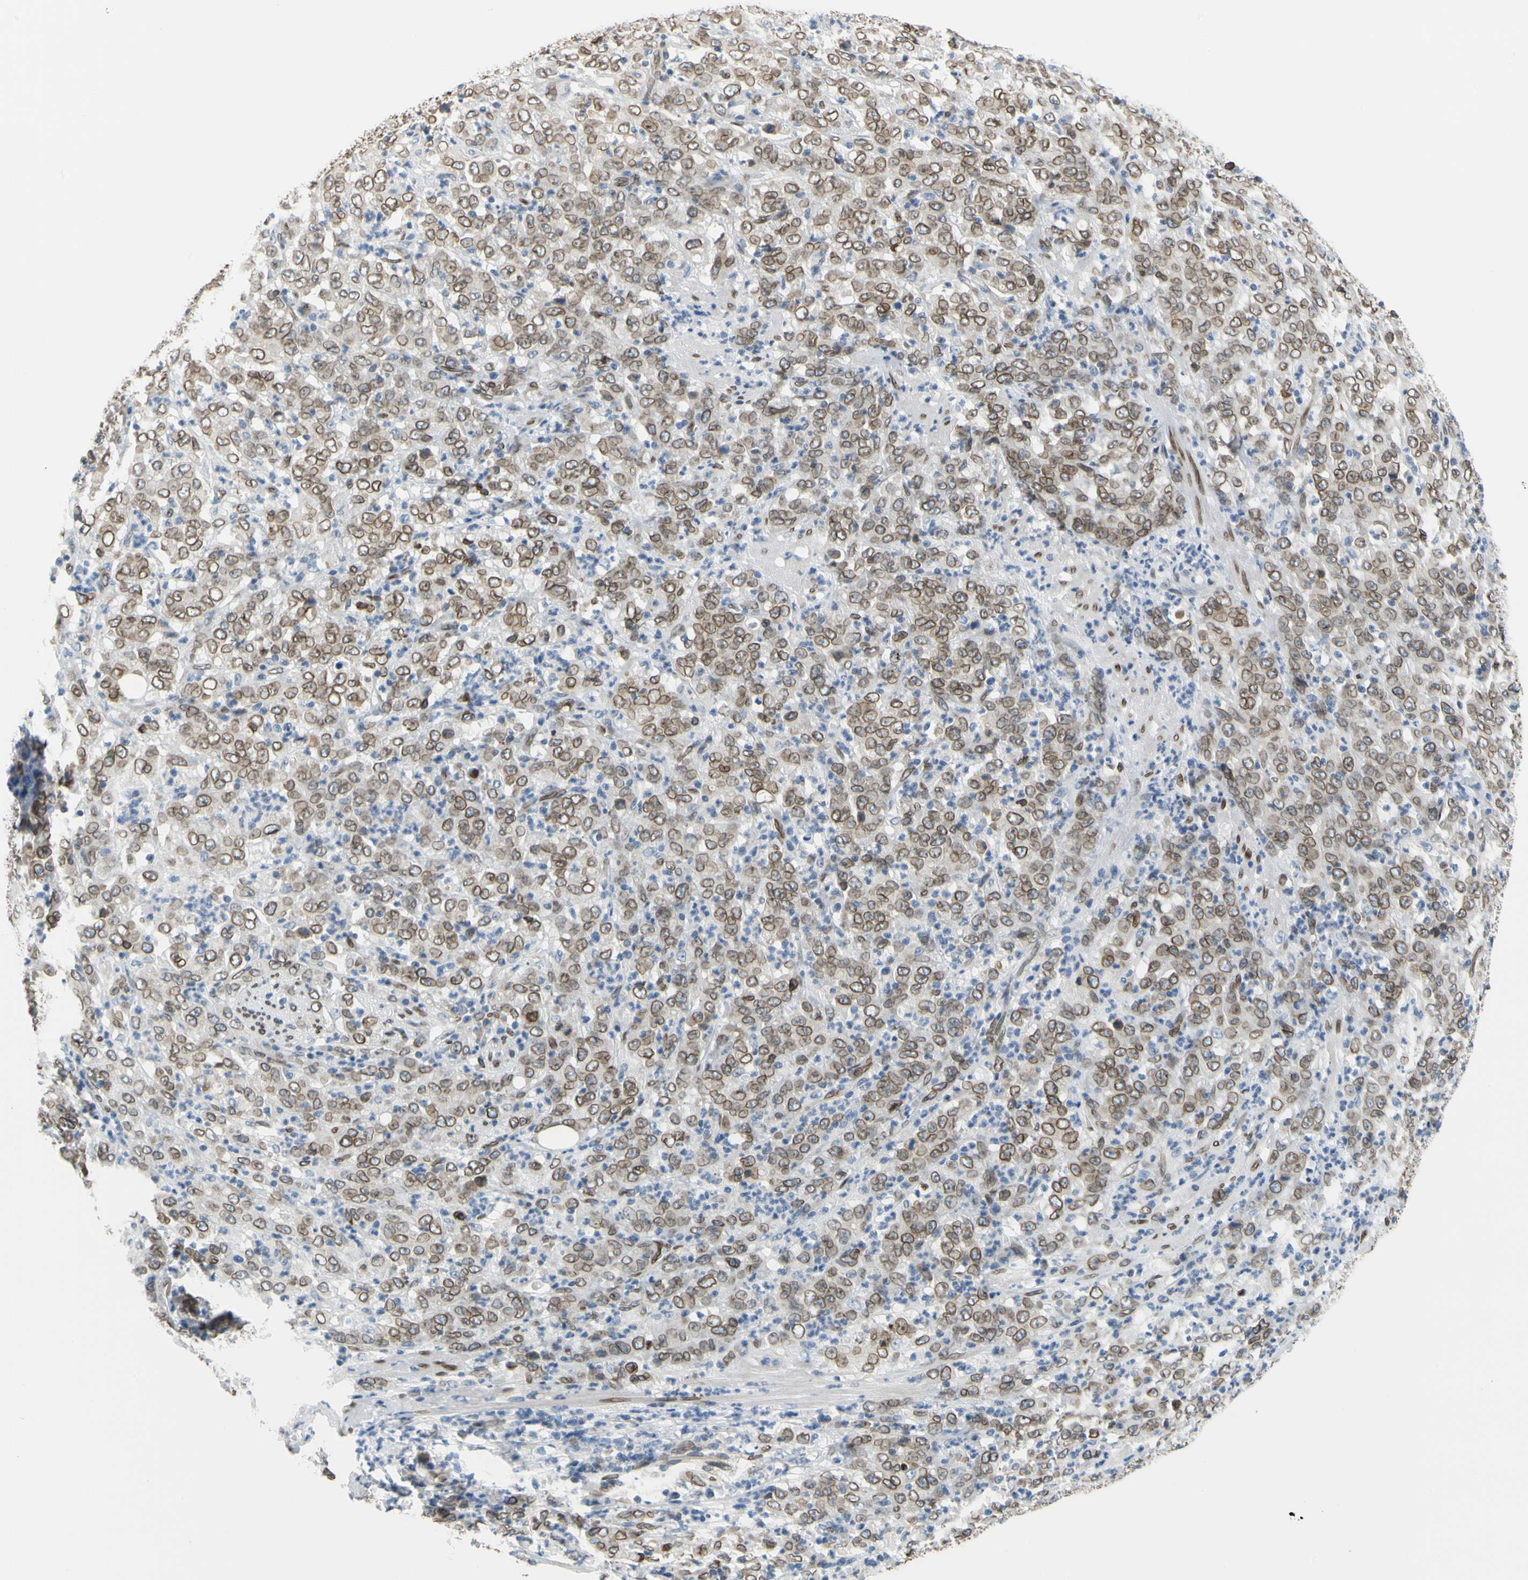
{"staining": {"intensity": "moderate", "quantity": ">75%", "location": "cytoplasmic/membranous,nuclear"}, "tissue": "stomach cancer", "cell_type": "Tumor cells", "image_type": "cancer", "snomed": [{"axis": "morphology", "description": "Adenocarcinoma, NOS"}, {"axis": "topography", "description": "Stomach, lower"}], "caption": "An IHC image of neoplastic tissue is shown. Protein staining in brown highlights moderate cytoplasmic/membranous and nuclear positivity in stomach adenocarcinoma within tumor cells. The staining was performed using DAB to visualize the protein expression in brown, while the nuclei were stained in blue with hematoxylin (Magnification: 20x).", "gene": "SUN1", "patient": {"sex": "female", "age": 71}}